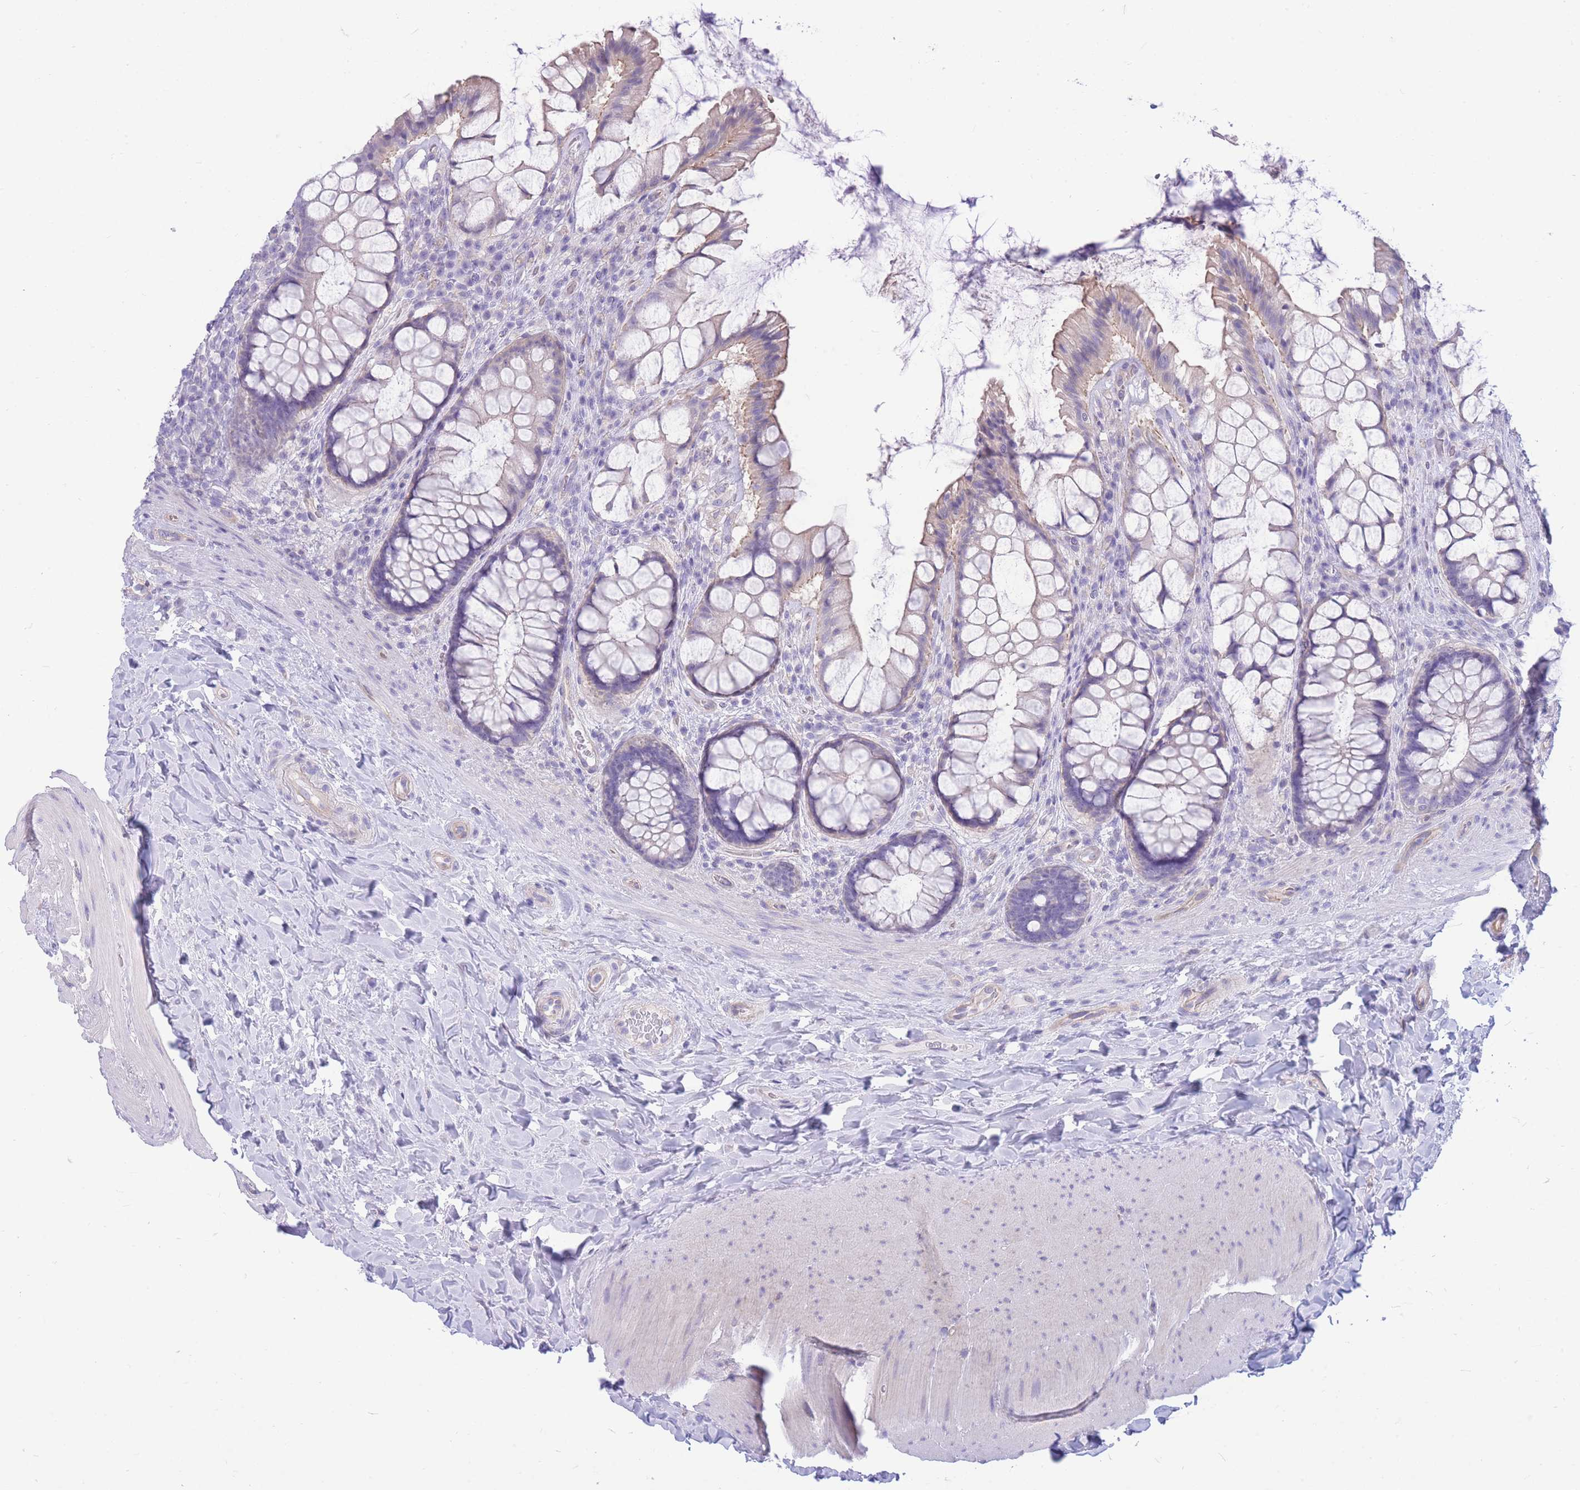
{"staining": {"intensity": "negative", "quantity": "none", "location": "none"}, "tissue": "rectum", "cell_type": "Glandular cells", "image_type": "normal", "snomed": [{"axis": "morphology", "description": "Normal tissue, NOS"}, {"axis": "topography", "description": "Rectum"}], "caption": "The immunohistochemistry image has no significant expression in glandular cells of rectum. (DAB (3,3'-diaminobenzidine) immunohistochemistry with hematoxylin counter stain).", "gene": "ZNF311", "patient": {"sex": "female", "age": 58}}